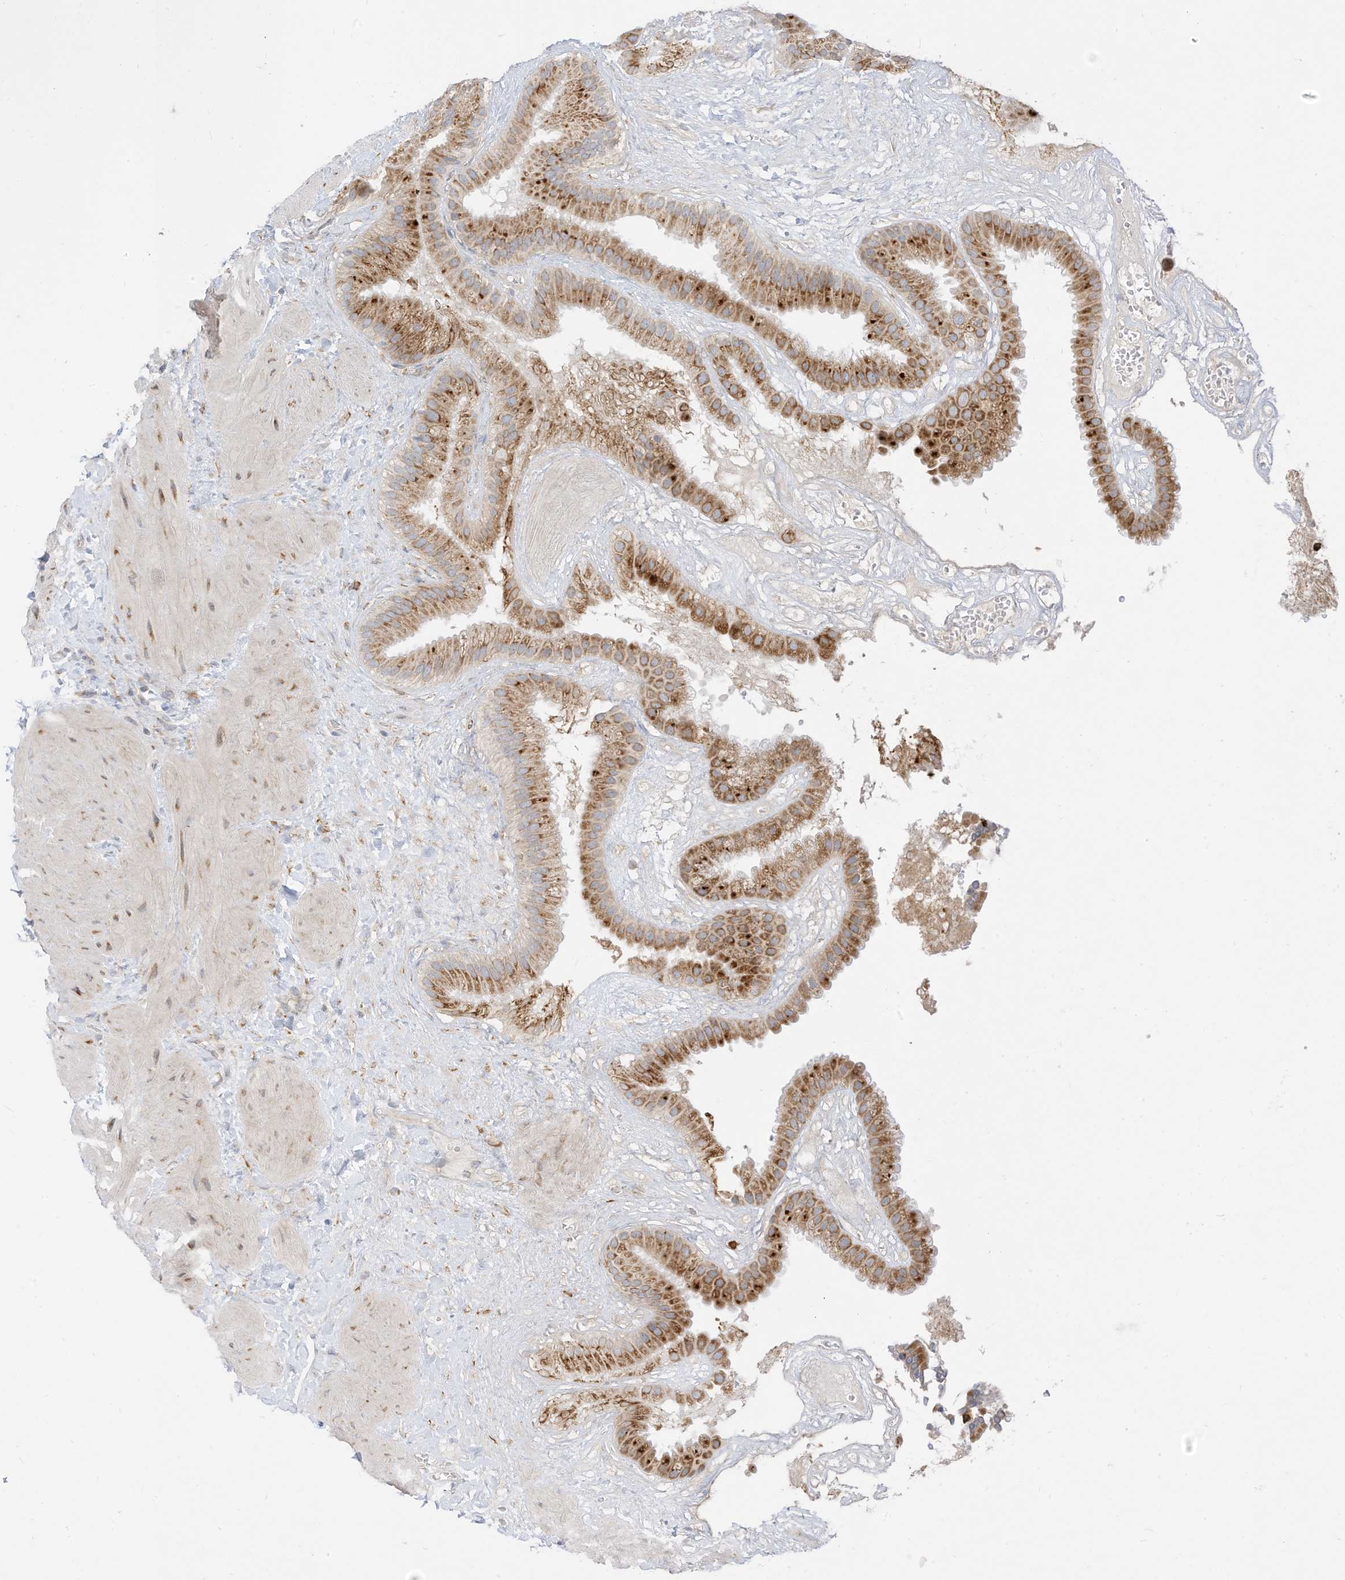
{"staining": {"intensity": "moderate", "quantity": ">75%", "location": "cytoplasmic/membranous"}, "tissue": "gallbladder", "cell_type": "Glandular cells", "image_type": "normal", "snomed": [{"axis": "morphology", "description": "Normal tissue, NOS"}, {"axis": "topography", "description": "Gallbladder"}], "caption": "Protein expression by IHC reveals moderate cytoplasmic/membranous staining in about >75% of glandular cells in benign gallbladder.", "gene": "STT3A", "patient": {"sex": "male", "age": 55}}